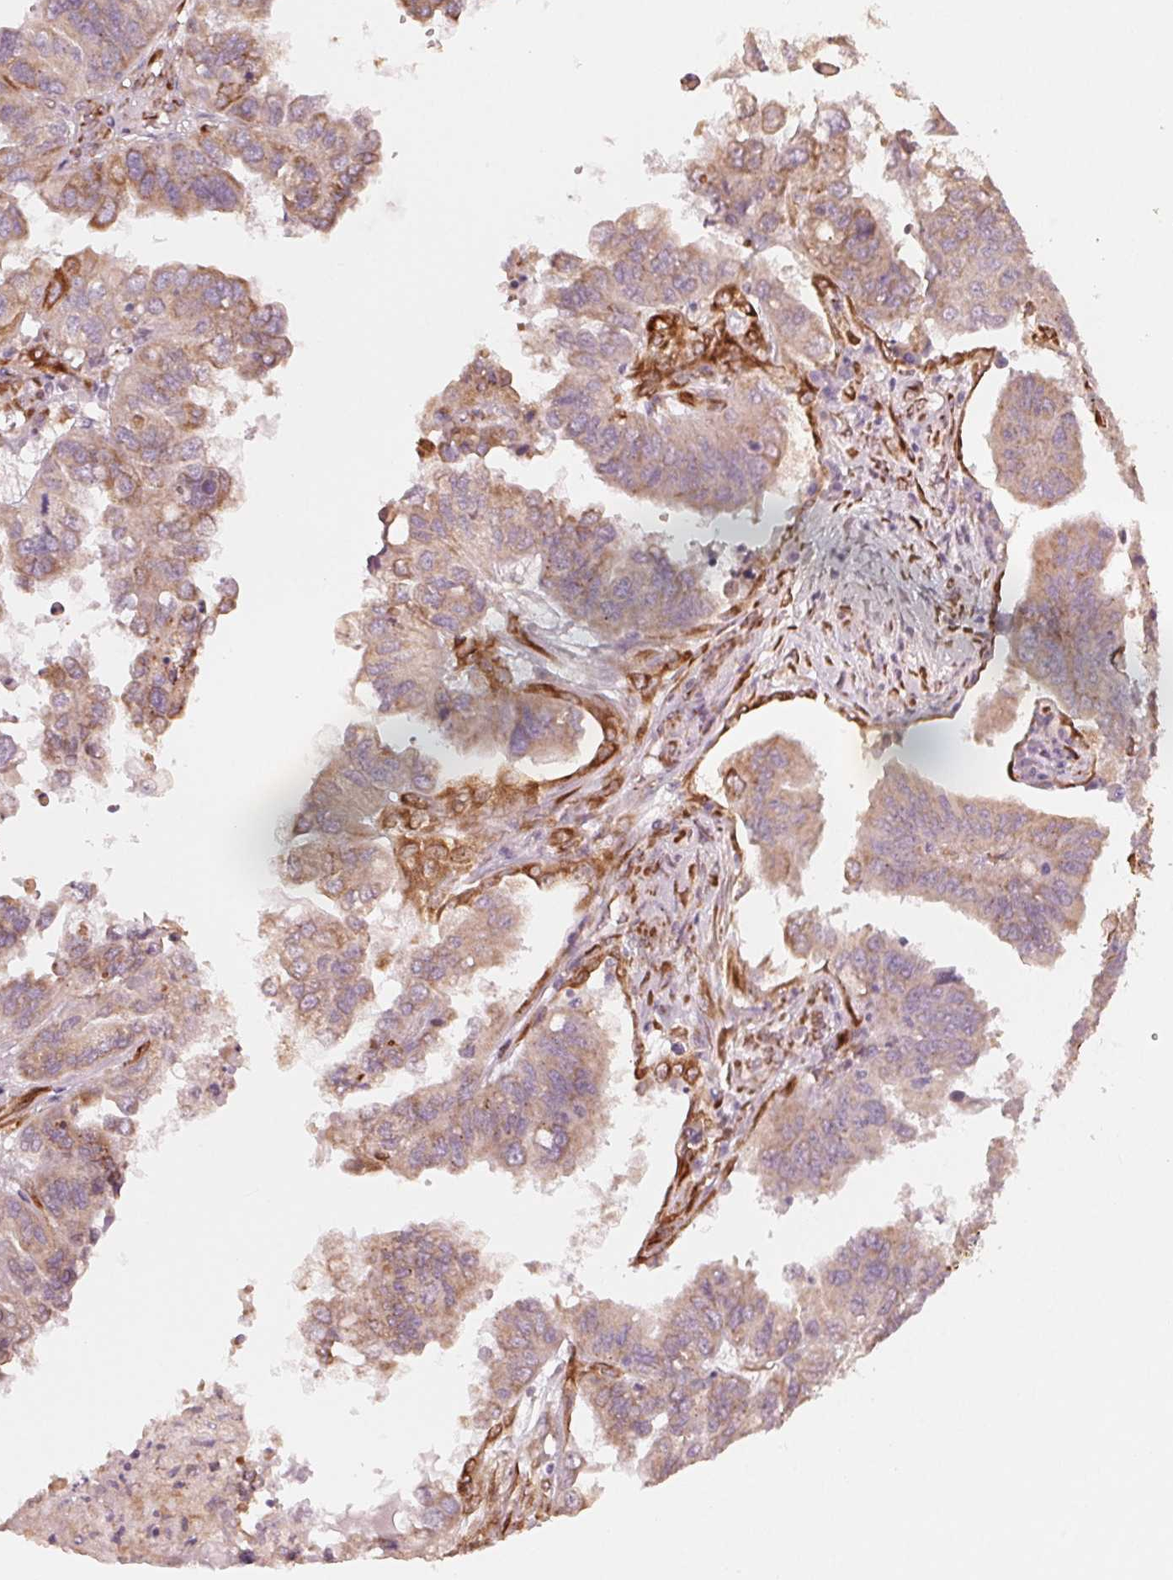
{"staining": {"intensity": "weak", "quantity": ">75%", "location": "cytoplasmic/membranous"}, "tissue": "ovarian cancer", "cell_type": "Tumor cells", "image_type": "cancer", "snomed": [{"axis": "morphology", "description": "Cystadenocarcinoma, serous, NOS"}, {"axis": "topography", "description": "Ovary"}], "caption": "About >75% of tumor cells in human serous cystadenocarcinoma (ovarian) demonstrate weak cytoplasmic/membranous protein expression as visualized by brown immunohistochemical staining.", "gene": "IKBIP", "patient": {"sex": "female", "age": 79}}